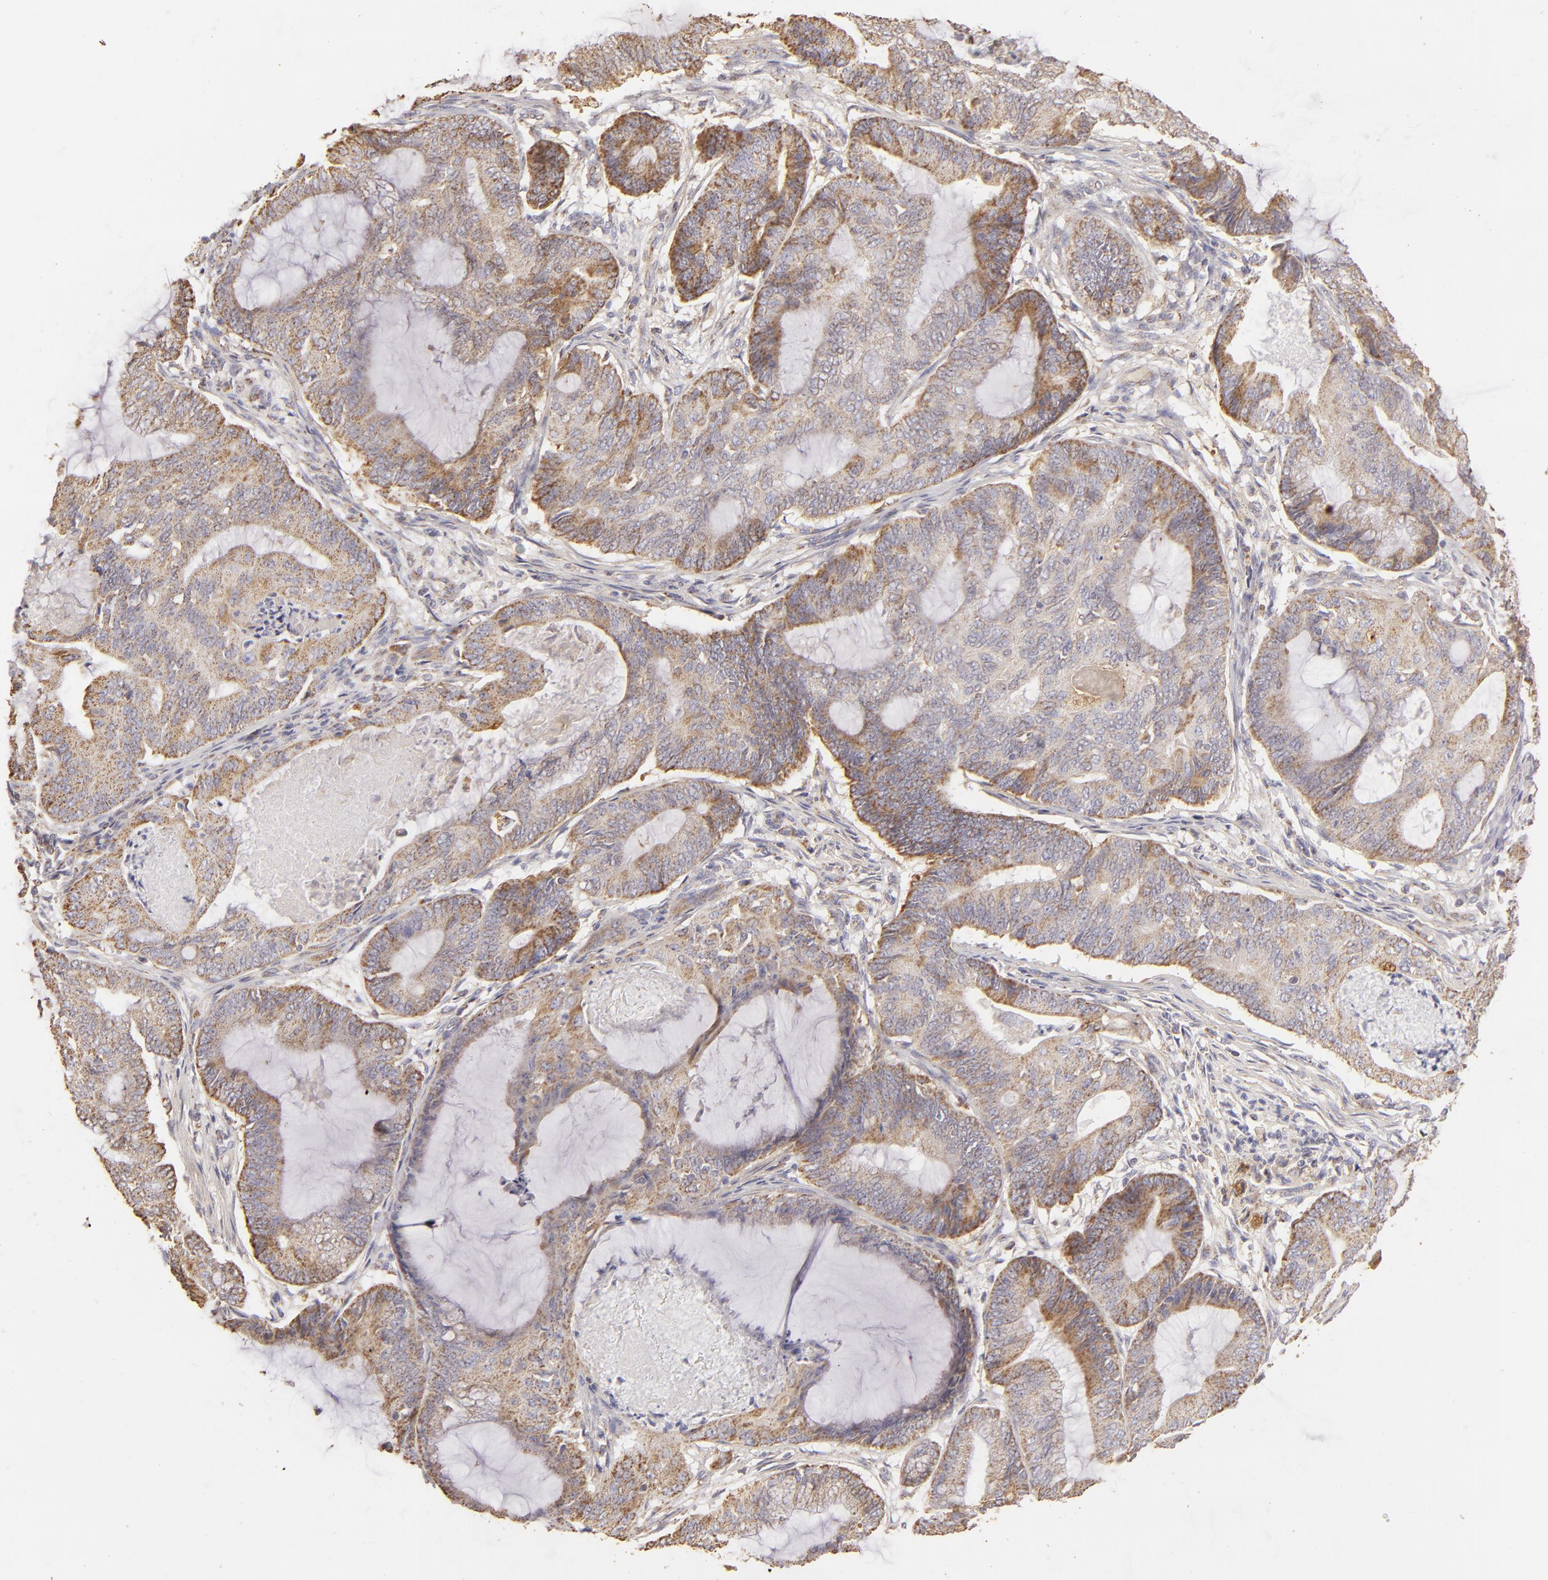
{"staining": {"intensity": "moderate", "quantity": ">75%", "location": "cytoplasmic/membranous"}, "tissue": "endometrial cancer", "cell_type": "Tumor cells", "image_type": "cancer", "snomed": [{"axis": "morphology", "description": "Adenocarcinoma, NOS"}, {"axis": "topography", "description": "Endometrium"}], "caption": "An immunohistochemistry image of tumor tissue is shown. Protein staining in brown labels moderate cytoplasmic/membranous positivity in adenocarcinoma (endometrial) within tumor cells.", "gene": "CFB", "patient": {"sex": "female", "age": 63}}